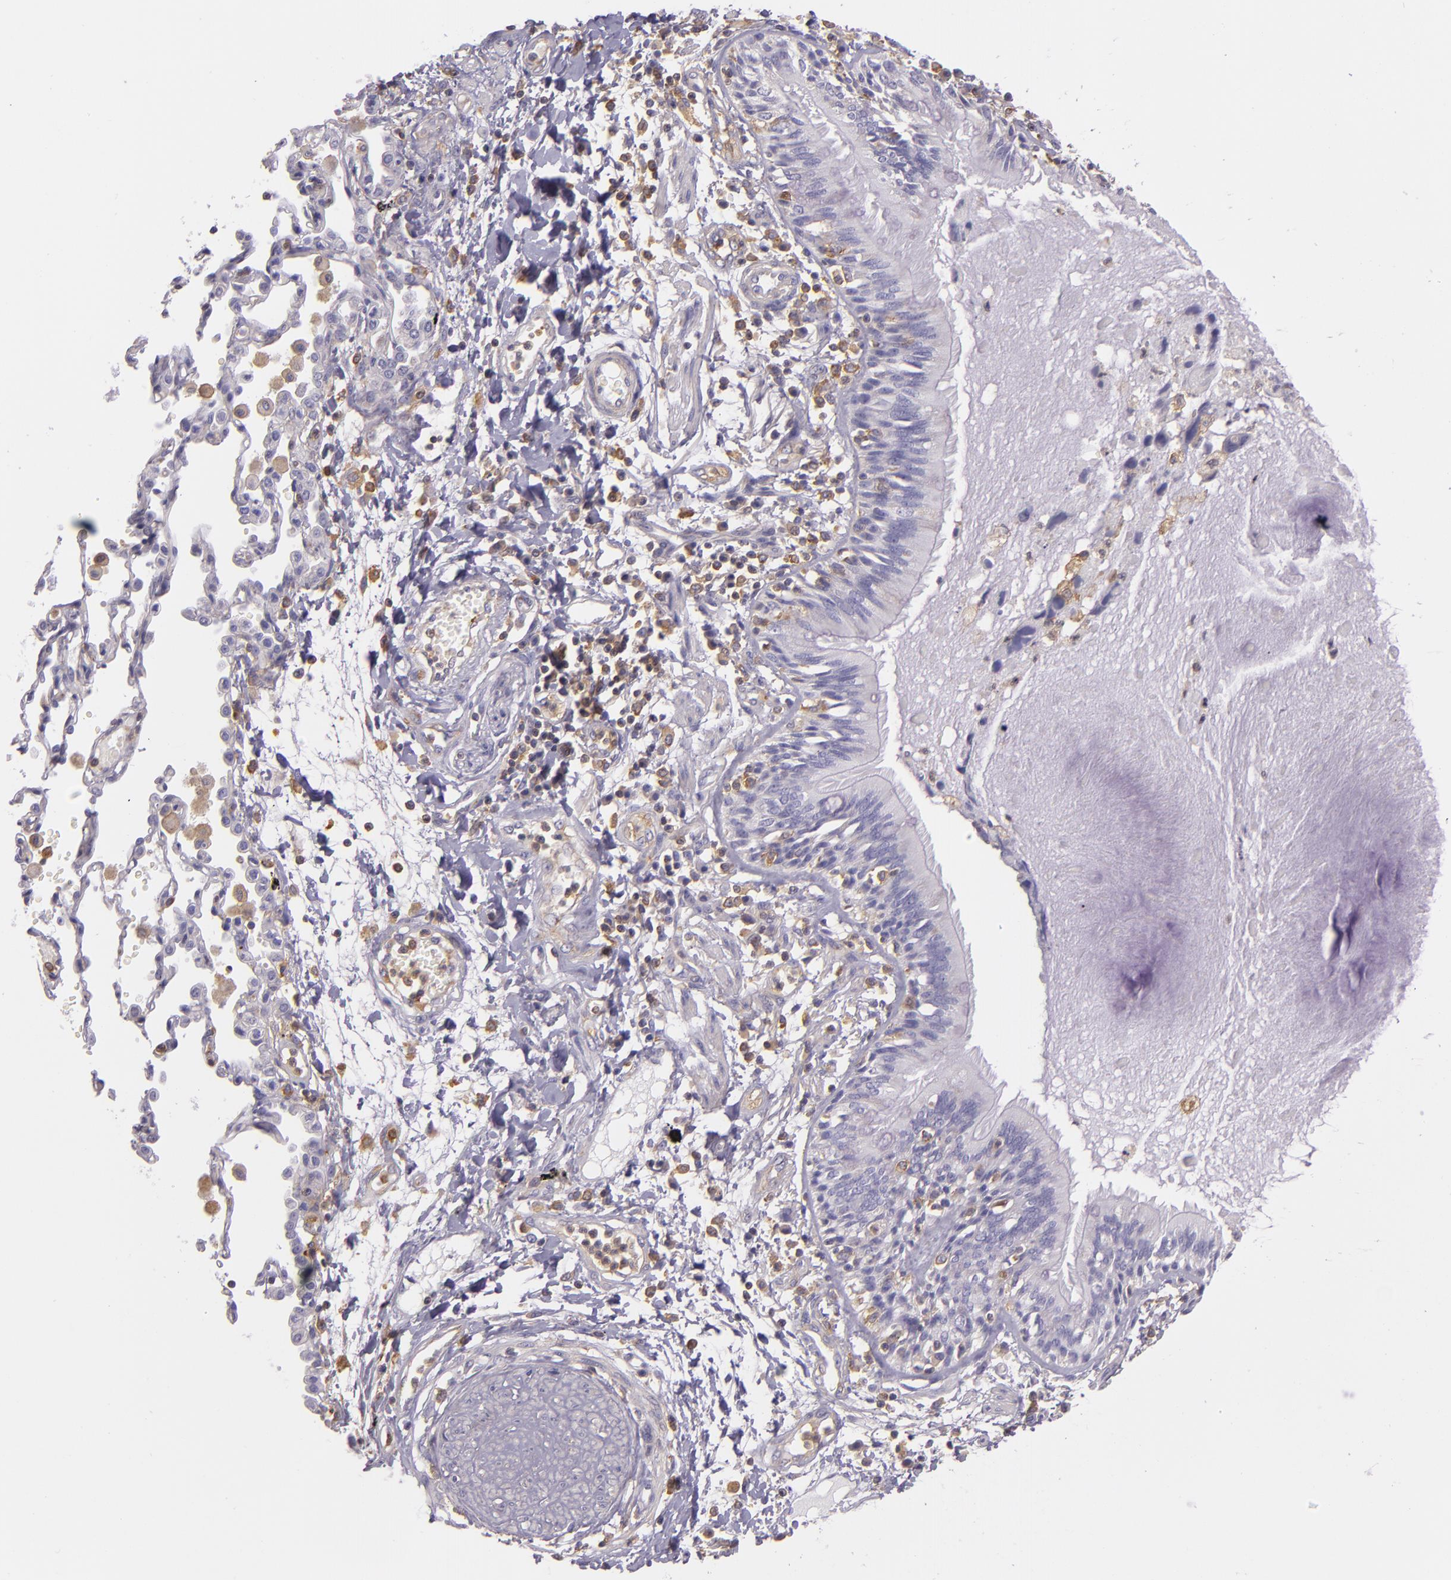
{"staining": {"intensity": "negative", "quantity": "none", "location": "none"}, "tissue": "lung cancer", "cell_type": "Tumor cells", "image_type": "cancer", "snomed": [{"axis": "morphology", "description": "Adenocarcinoma, NOS"}, {"axis": "topography", "description": "Lung"}], "caption": "Immunohistochemical staining of lung cancer reveals no significant staining in tumor cells.", "gene": "TLN1", "patient": {"sex": "male", "age": 64}}